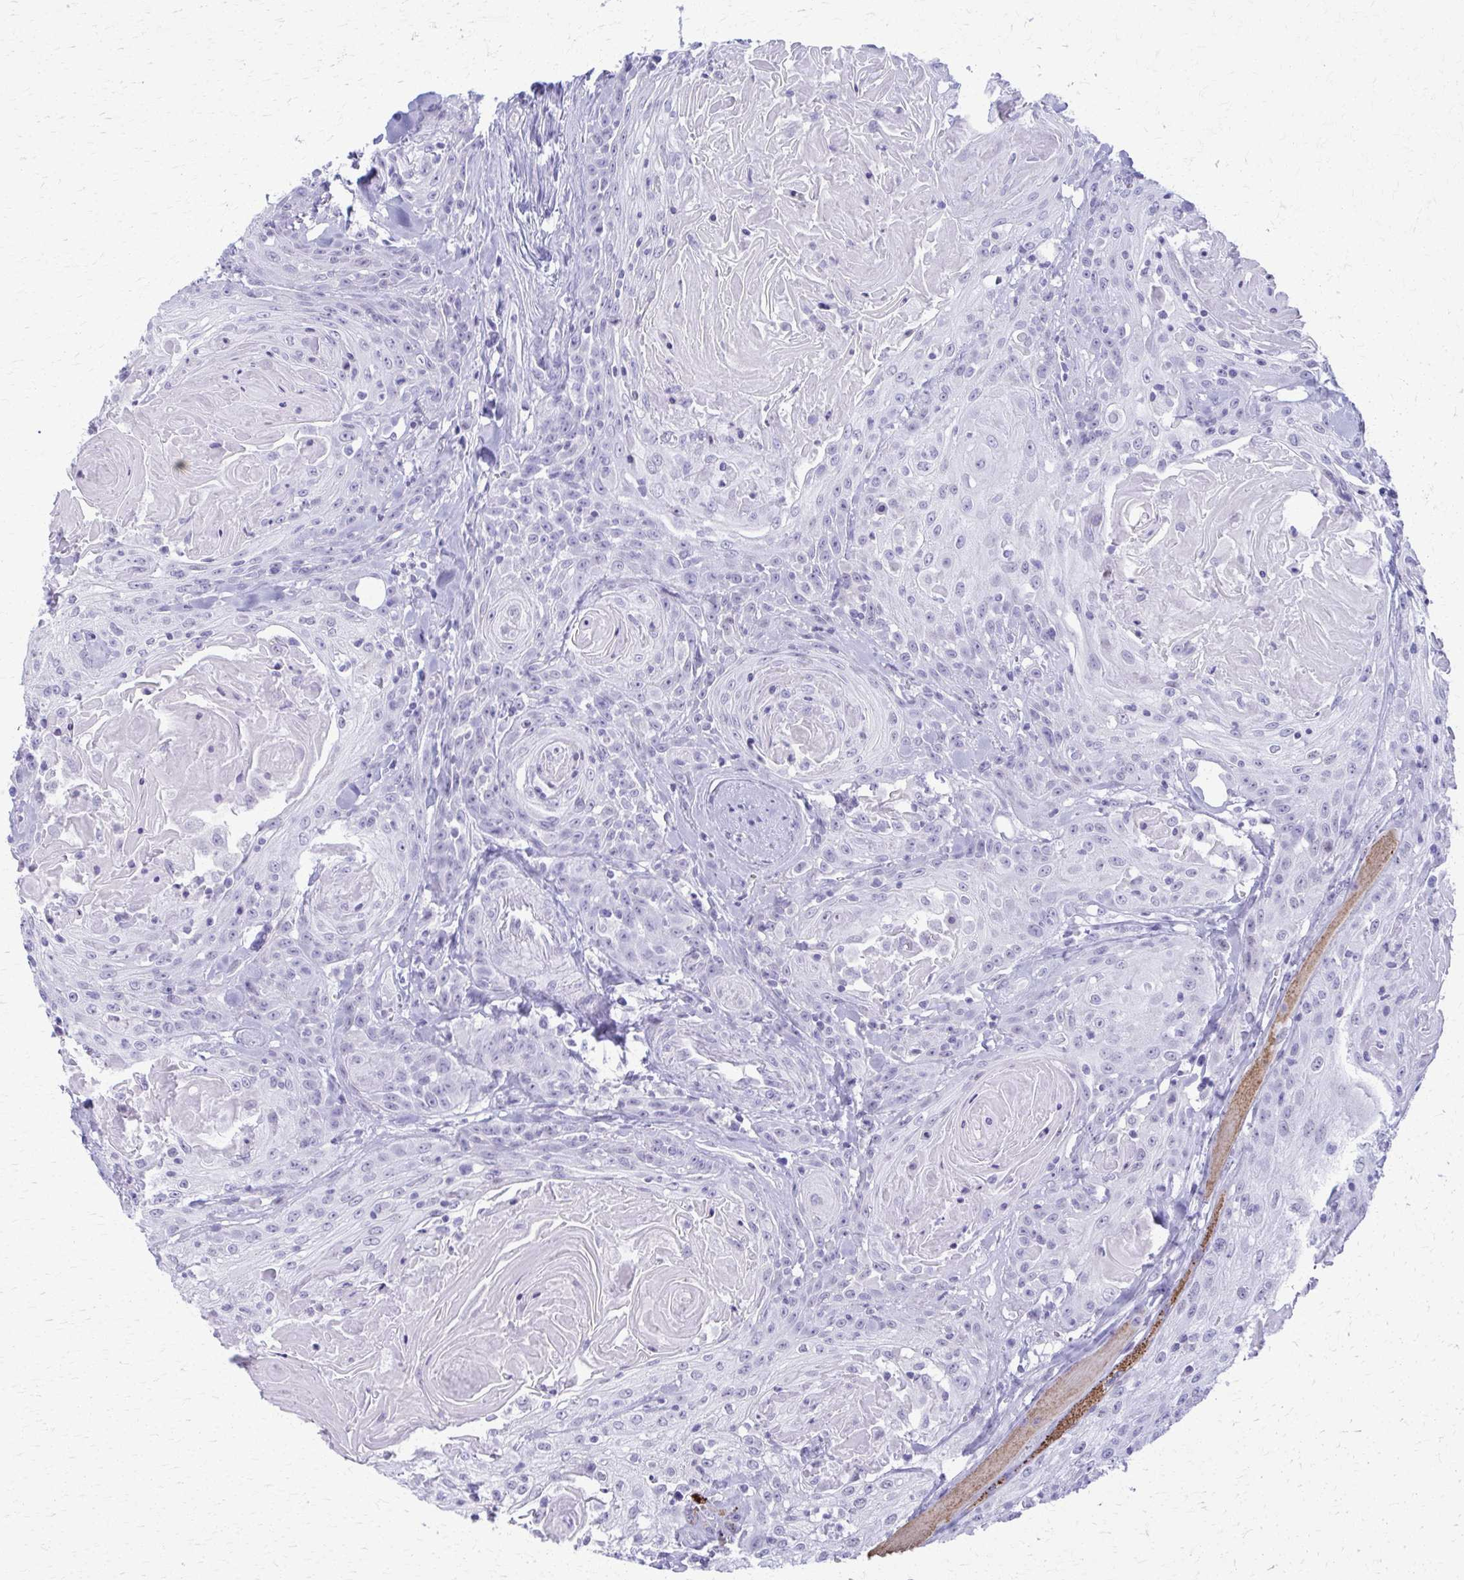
{"staining": {"intensity": "negative", "quantity": "none", "location": "none"}, "tissue": "head and neck cancer", "cell_type": "Tumor cells", "image_type": "cancer", "snomed": [{"axis": "morphology", "description": "Squamous cell carcinoma, NOS"}, {"axis": "topography", "description": "Head-Neck"}], "caption": "Immunohistochemistry image of neoplastic tissue: squamous cell carcinoma (head and neck) stained with DAB (3,3'-diaminobenzidine) displays no significant protein expression in tumor cells.", "gene": "ACSM2B", "patient": {"sex": "female", "age": 84}}